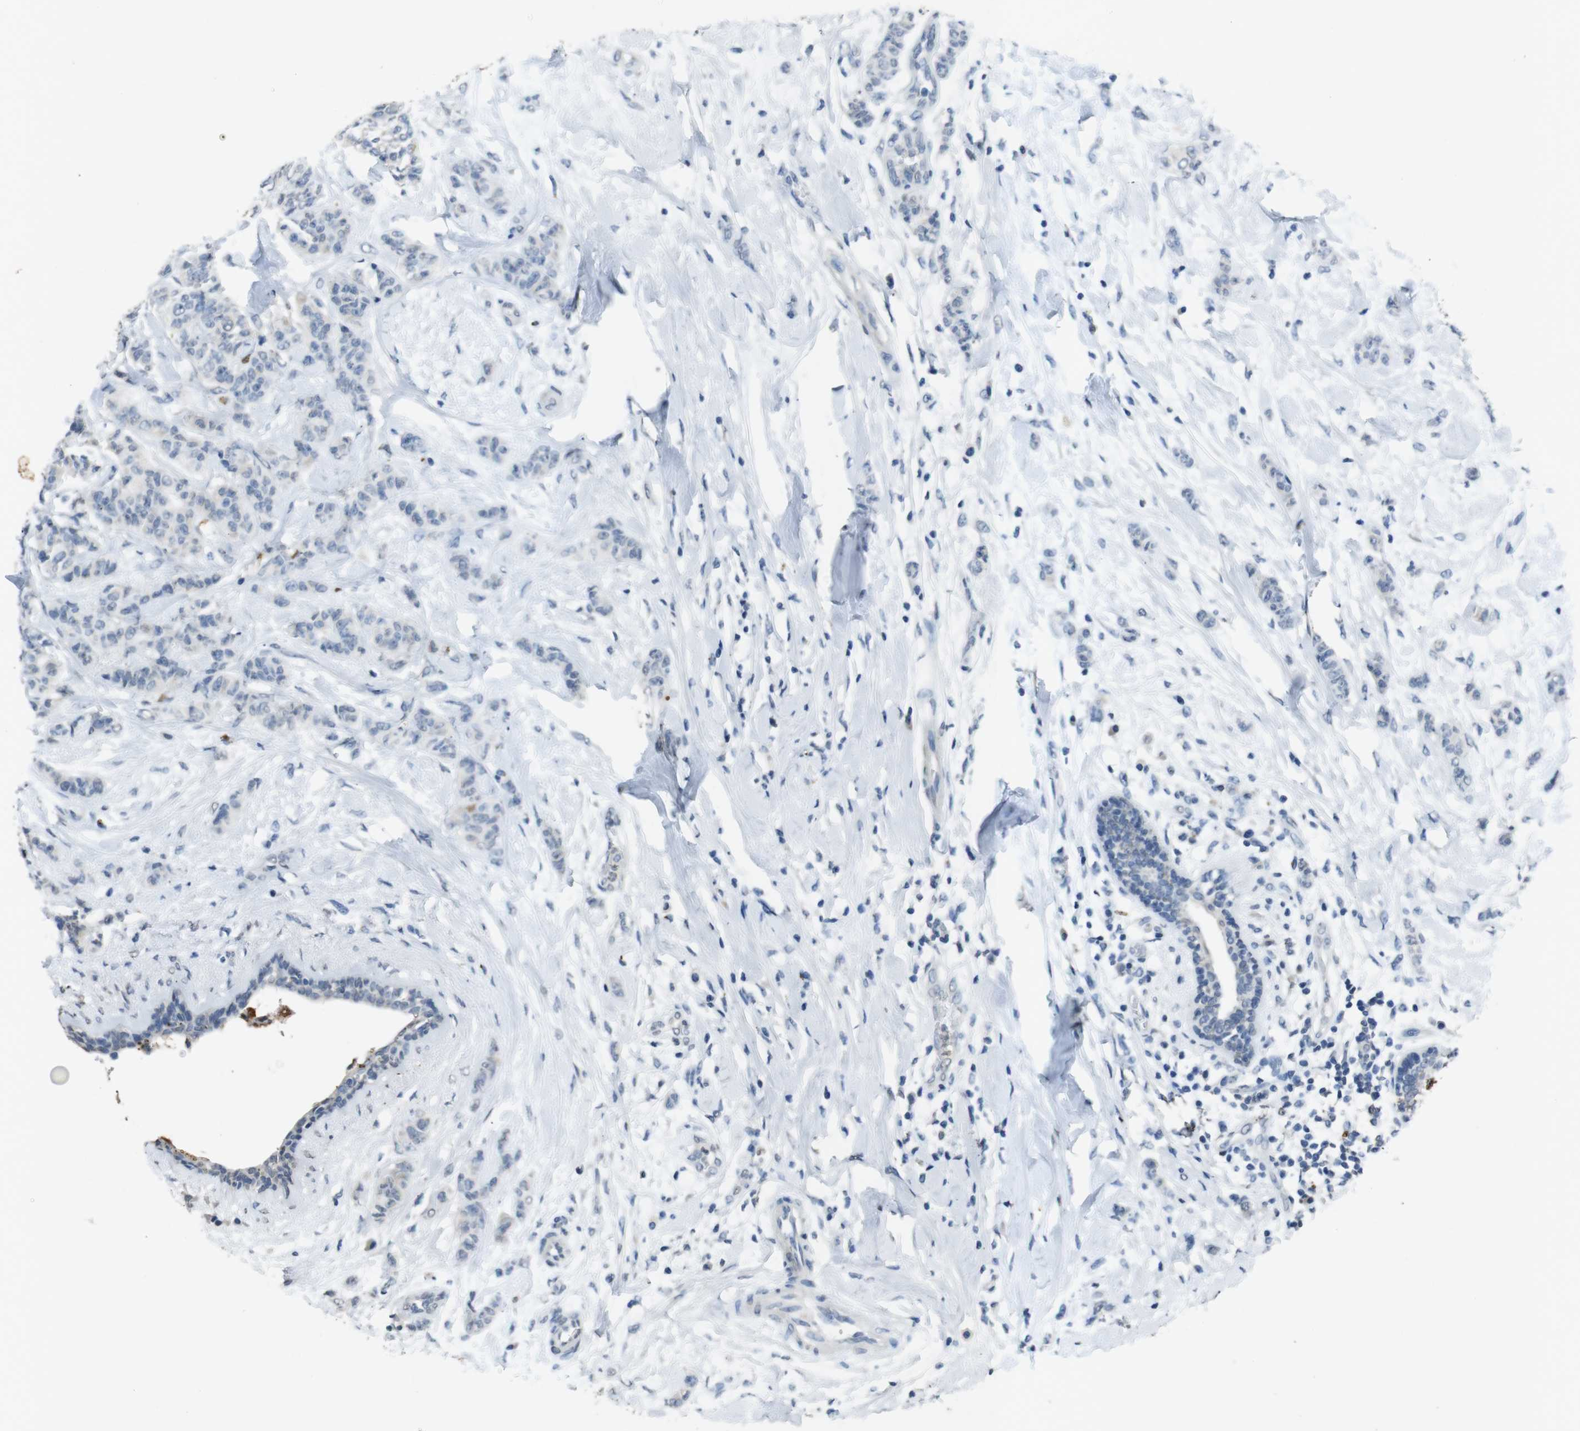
{"staining": {"intensity": "negative", "quantity": "none", "location": "none"}, "tissue": "breast cancer", "cell_type": "Tumor cells", "image_type": "cancer", "snomed": [{"axis": "morphology", "description": "Normal tissue, NOS"}, {"axis": "morphology", "description": "Duct carcinoma"}, {"axis": "topography", "description": "Breast"}], "caption": "An immunohistochemistry (IHC) micrograph of intraductal carcinoma (breast) is shown. There is no staining in tumor cells of intraductal carcinoma (breast). (DAB (3,3'-diaminobenzidine) immunohistochemistry with hematoxylin counter stain).", "gene": "STBD1", "patient": {"sex": "female", "age": 40}}